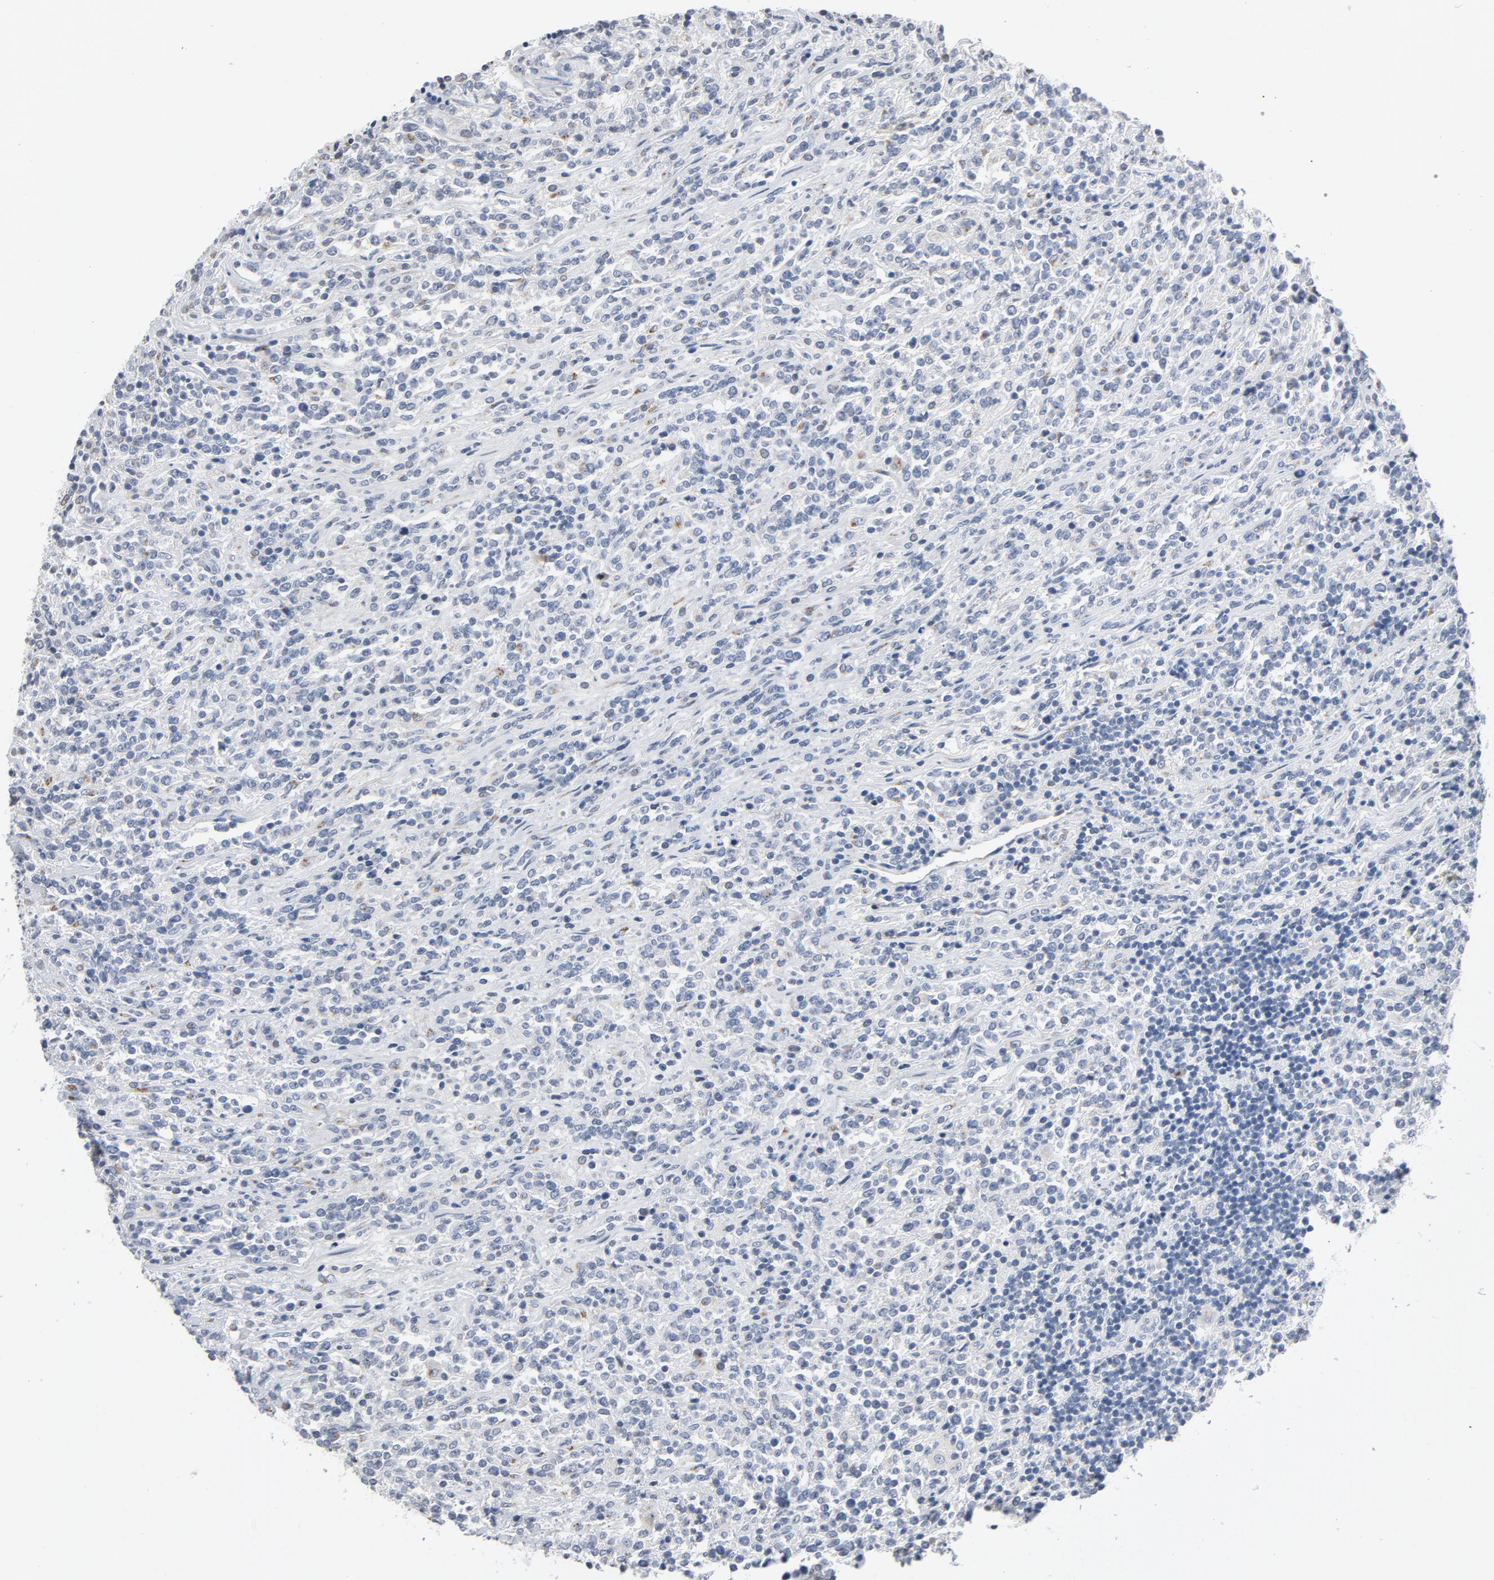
{"staining": {"intensity": "moderate", "quantity": "<25%", "location": "cytoplasmic/membranous"}, "tissue": "lymphoma", "cell_type": "Tumor cells", "image_type": "cancer", "snomed": [{"axis": "morphology", "description": "Malignant lymphoma, non-Hodgkin's type, High grade"}, {"axis": "topography", "description": "Soft tissue"}], "caption": "Immunohistochemistry (IHC) image of malignant lymphoma, non-Hodgkin's type (high-grade) stained for a protein (brown), which shows low levels of moderate cytoplasmic/membranous positivity in about <25% of tumor cells.", "gene": "YIPF6", "patient": {"sex": "male", "age": 18}}